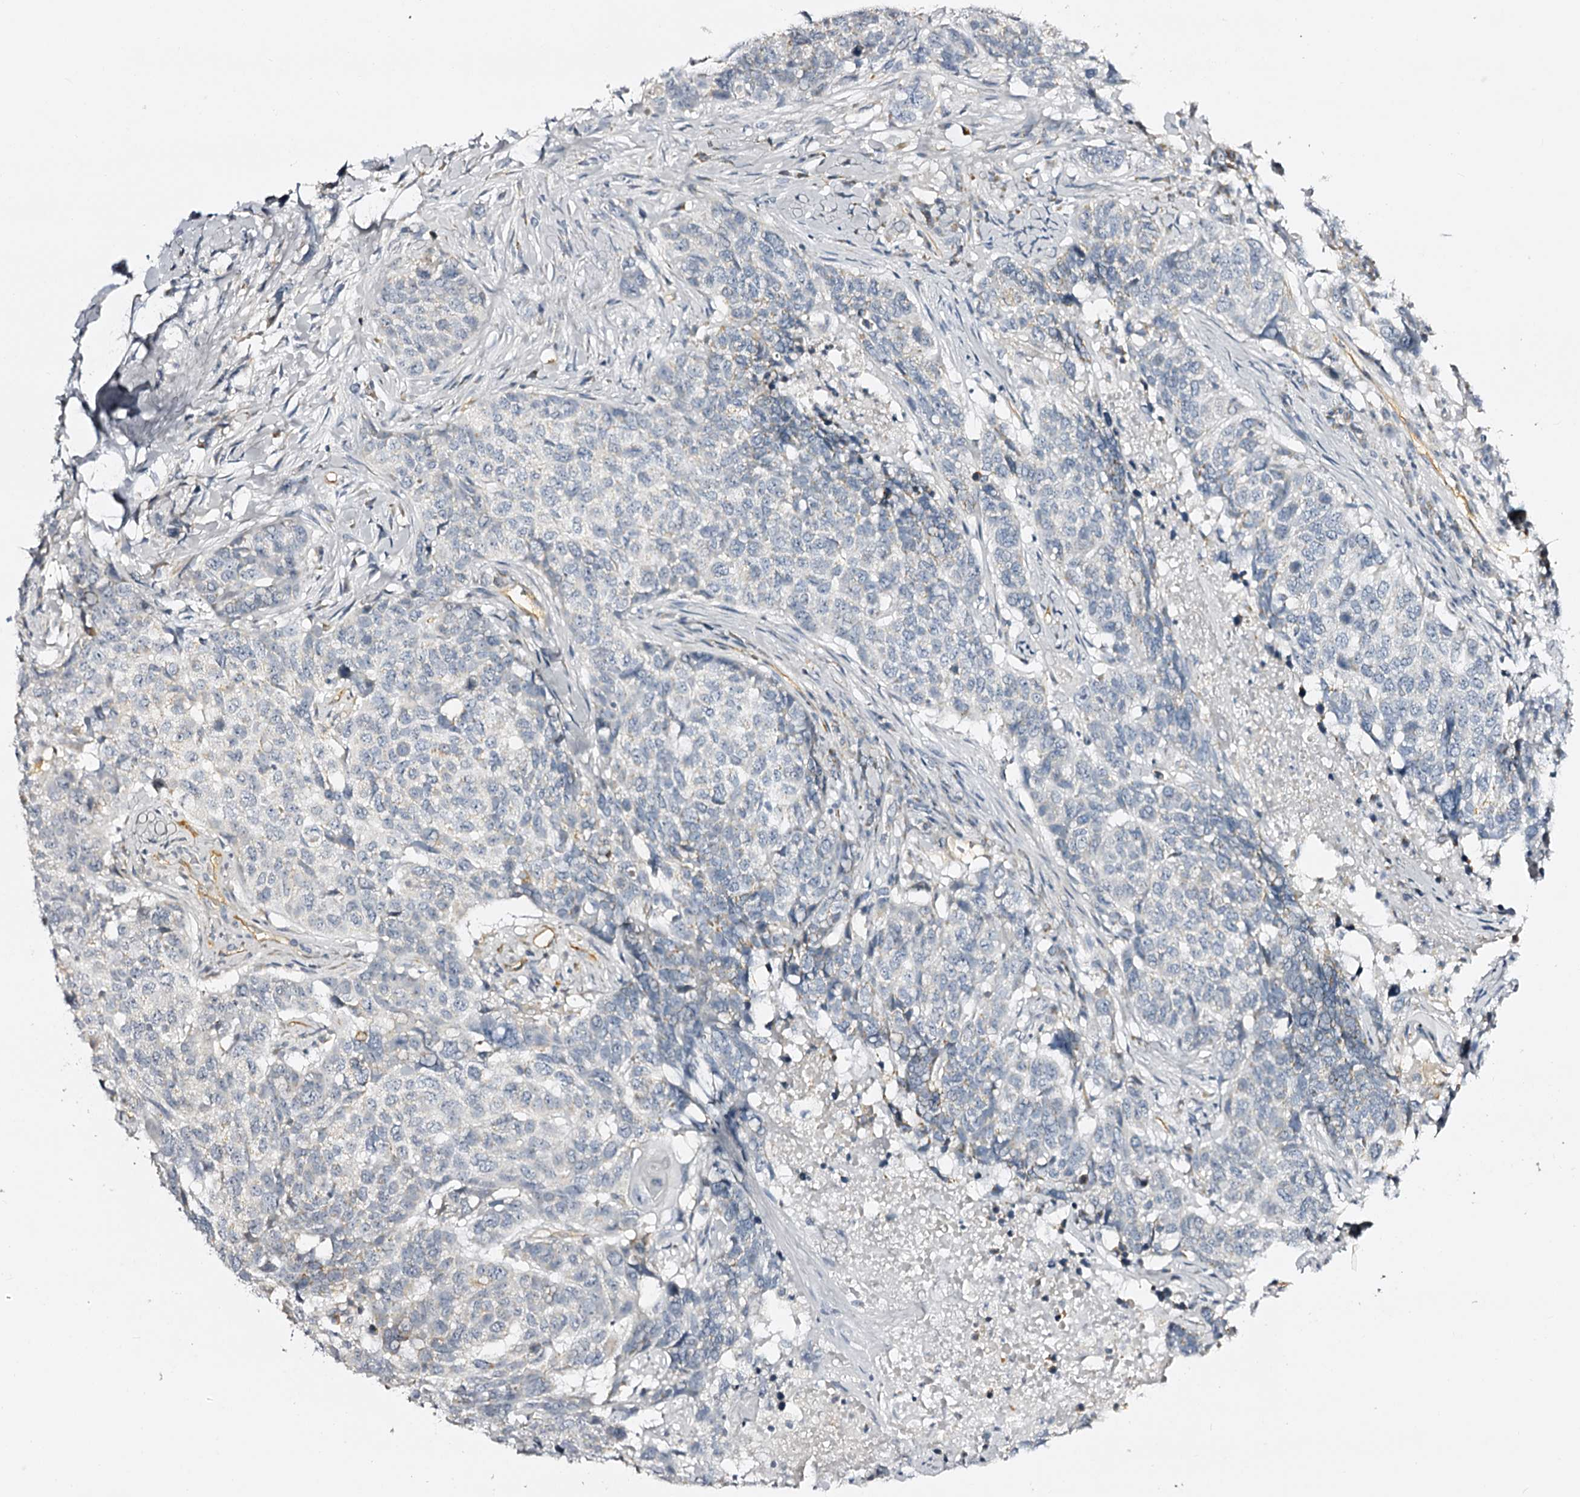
{"staining": {"intensity": "negative", "quantity": "none", "location": "none"}, "tissue": "head and neck cancer", "cell_type": "Tumor cells", "image_type": "cancer", "snomed": [{"axis": "morphology", "description": "Squamous cell carcinoma, NOS"}, {"axis": "topography", "description": "Head-Neck"}], "caption": "Tumor cells are negative for brown protein staining in head and neck cancer (squamous cell carcinoma).", "gene": "SLC1A3", "patient": {"sex": "male", "age": 66}}